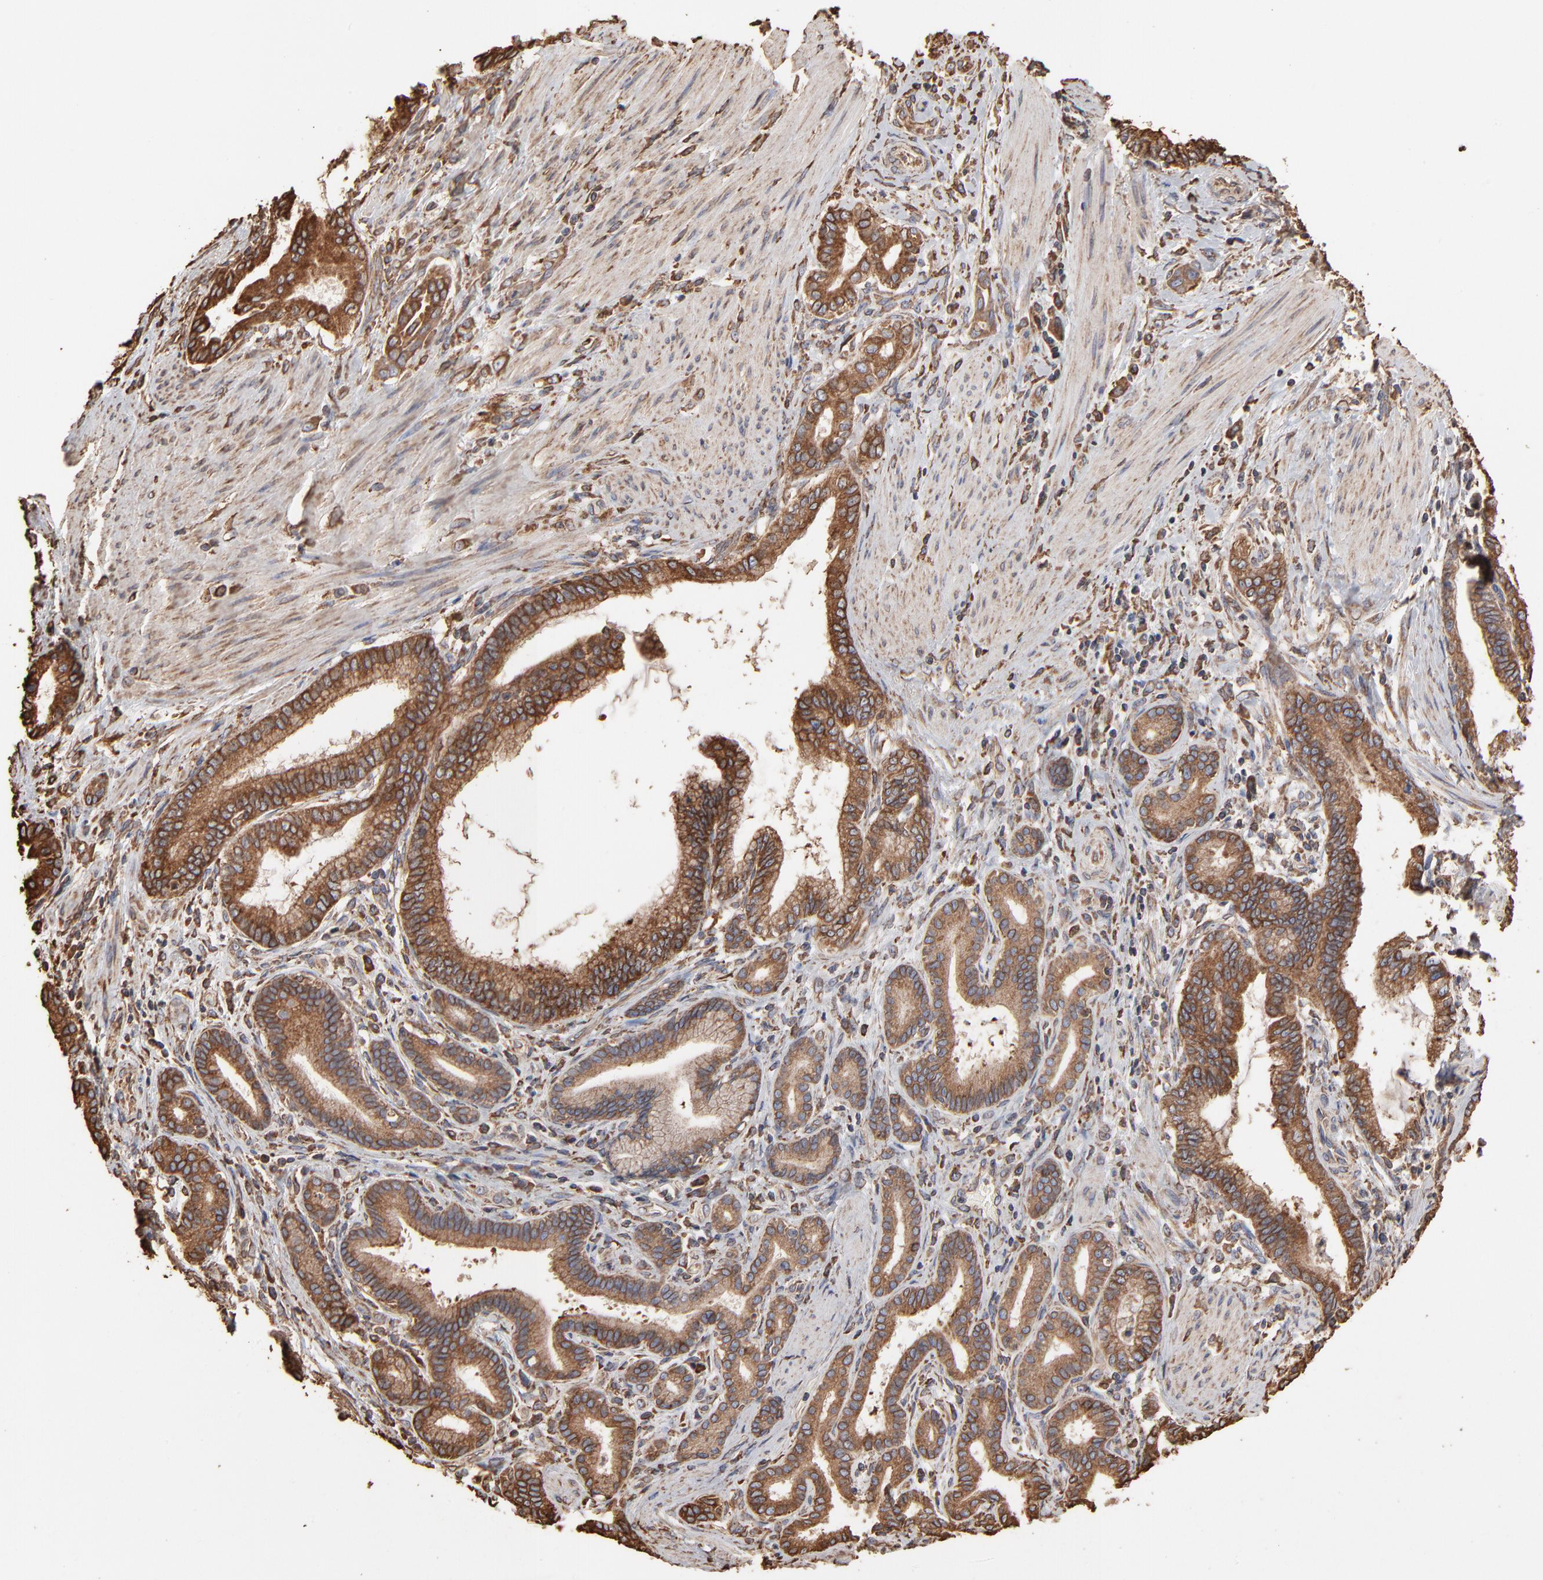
{"staining": {"intensity": "moderate", "quantity": ">75%", "location": "cytoplasmic/membranous"}, "tissue": "pancreatic cancer", "cell_type": "Tumor cells", "image_type": "cancer", "snomed": [{"axis": "morphology", "description": "Adenocarcinoma, NOS"}, {"axis": "topography", "description": "Pancreas"}], "caption": "This micrograph exhibits IHC staining of human pancreatic cancer, with medium moderate cytoplasmic/membranous positivity in approximately >75% of tumor cells.", "gene": "PDIA3", "patient": {"sex": "female", "age": 64}}